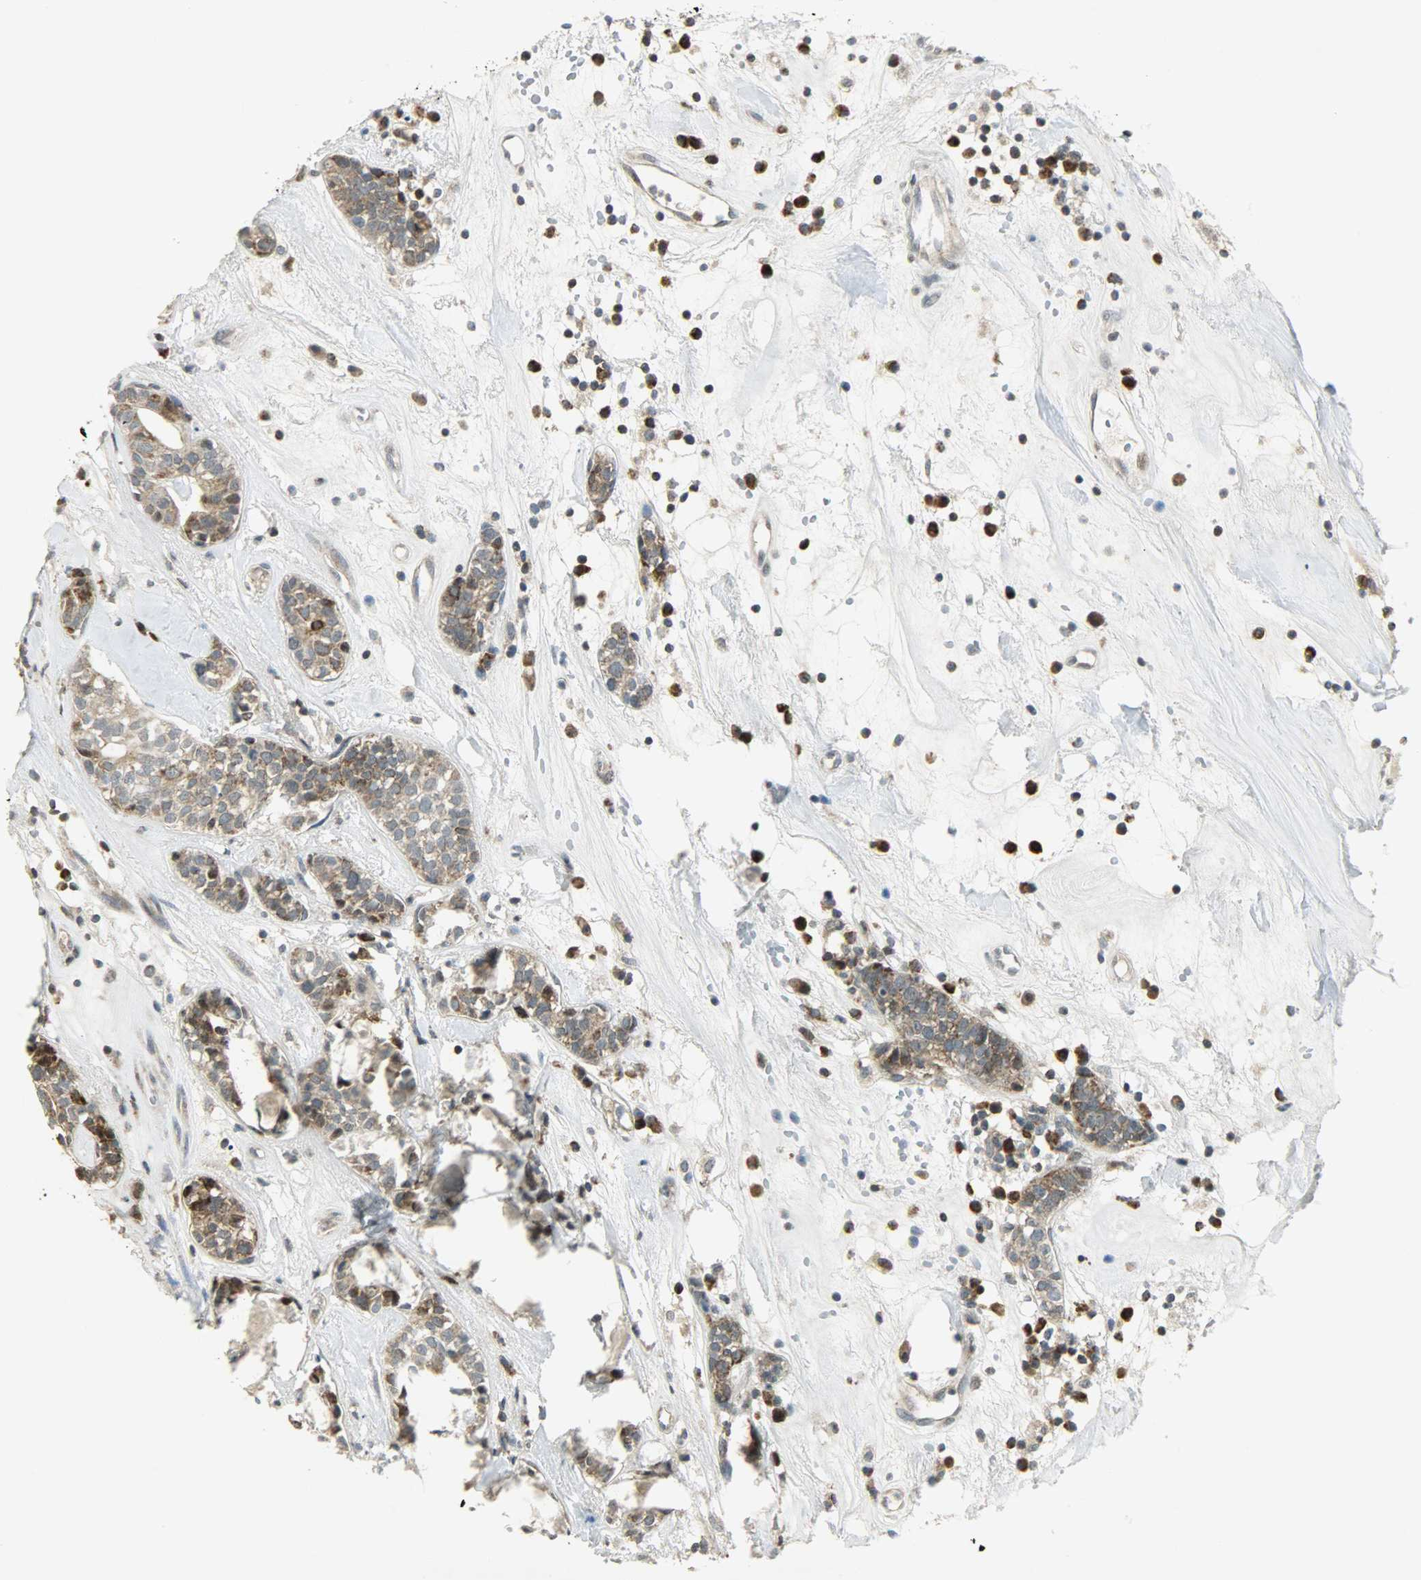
{"staining": {"intensity": "moderate", "quantity": "25%-75%", "location": "cytoplasmic/membranous"}, "tissue": "head and neck cancer", "cell_type": "Tumor cells", "image_type": "cancer", "snomed": [{"axis": "morphology", "description": "Adenocarcinoma, NOS"}, {"axis": "topography", "description": "Salivary gland"}, {"axis": "topography", "description": "Head-Neck"}], "caption": "The photomicrograph reveals staining of adenocarcinoma (head and neck), revealing moderate cytoplasmic/membranous protein staining (brown color) within tumor cells.", "gene": "IL15", "patient": {"sex": "female", "age": 65}}